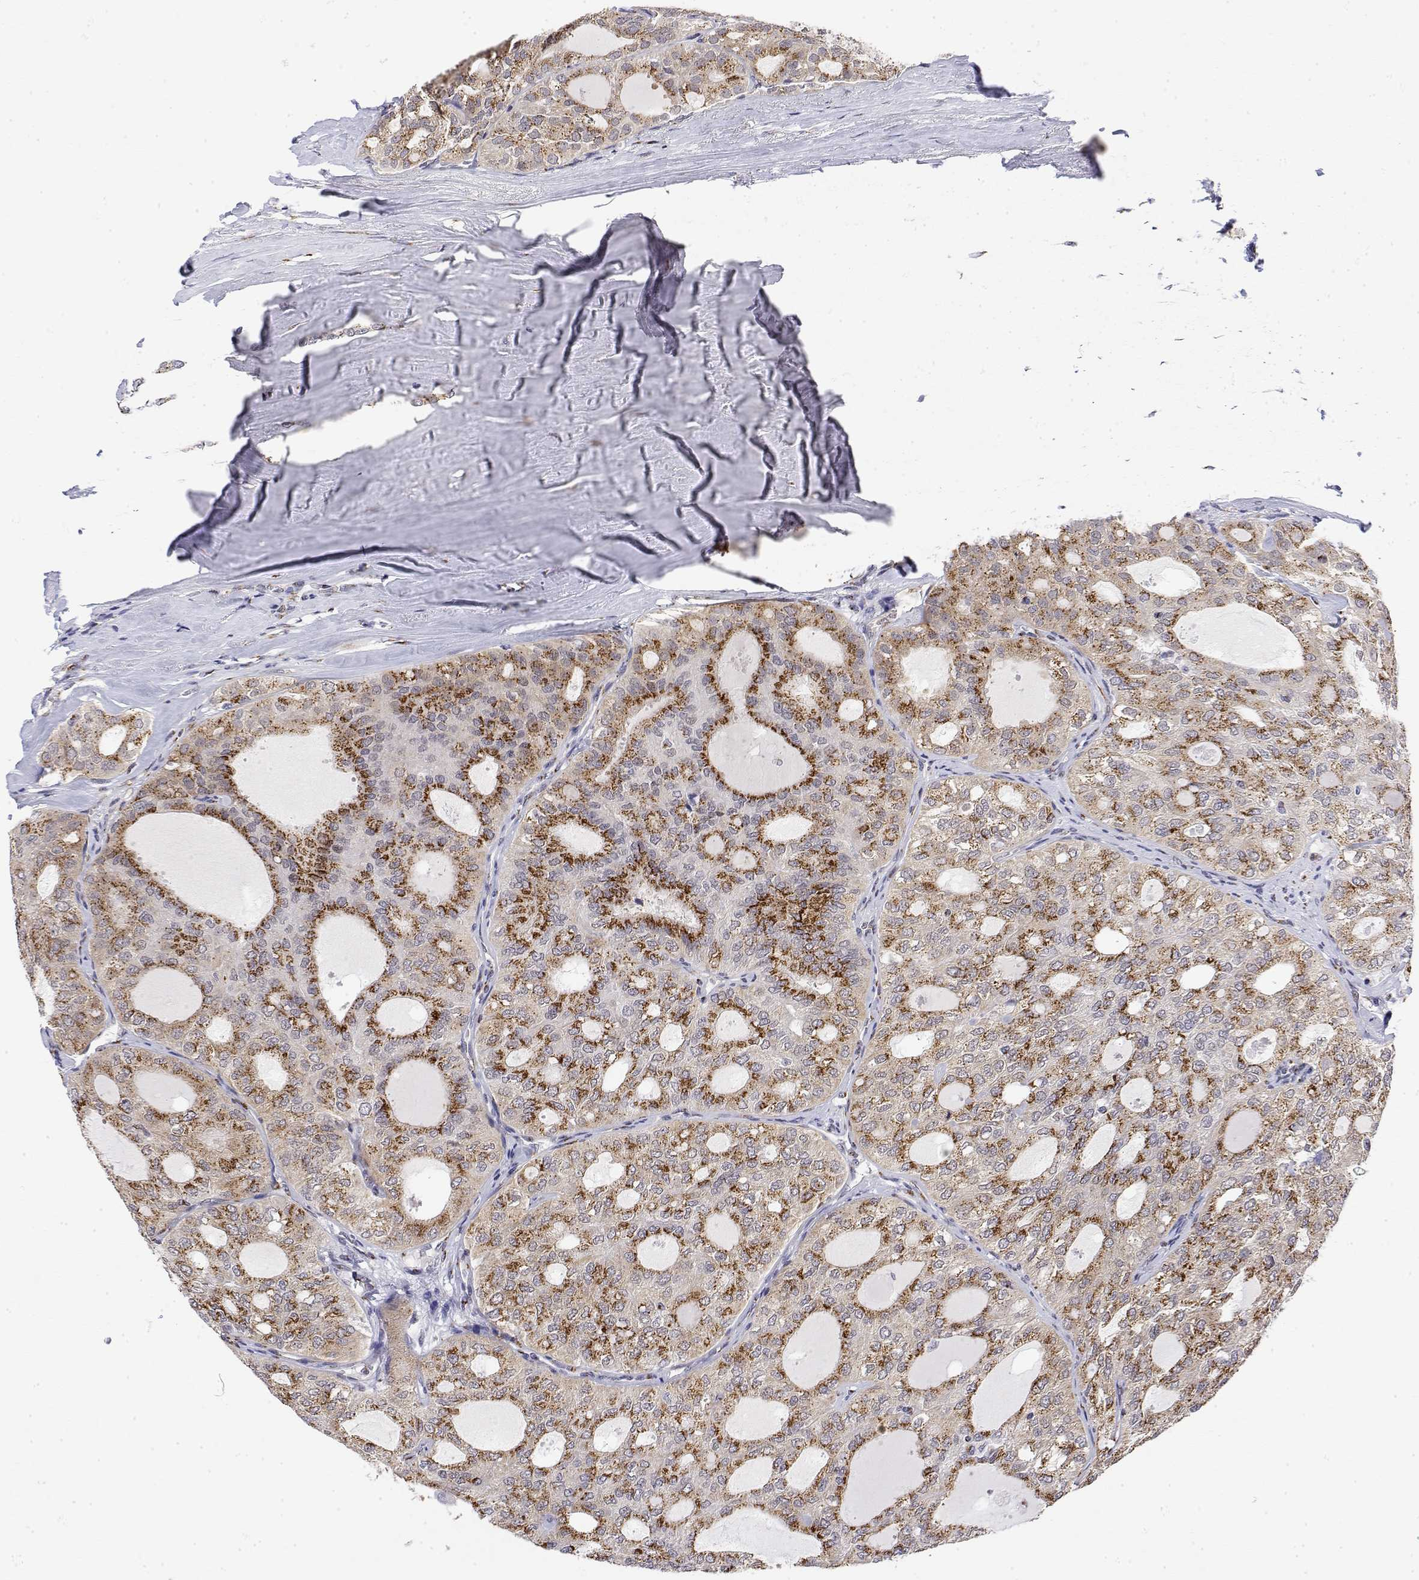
{"staining": {"intensity": "strong", "quantity": ">75%", "location": "cytoplasmic/membranous"}, "tissue": "thyroid cancer", "cell_type": "Tumor cells", "image_type": "cancer", "snomed": [{"axis": "morphology", "description": "Follicular adenoma carcinoma, NOS"}, {"axis": "topography", "description": "Thyroid gland"}], "caption": "A high amount of strong cytoplasmic/membranous positivity is appreciated in approximately >75% of tumor cells in thyroid cancer (follicular adenoma carcinoma) tissue. (DAB (3,3'-diaminobenzidine) IHC, brown staining for protein, blue staining for nuclei).", "gene": "YIPF3", "patient": {"sex": "male", "age": 75}}